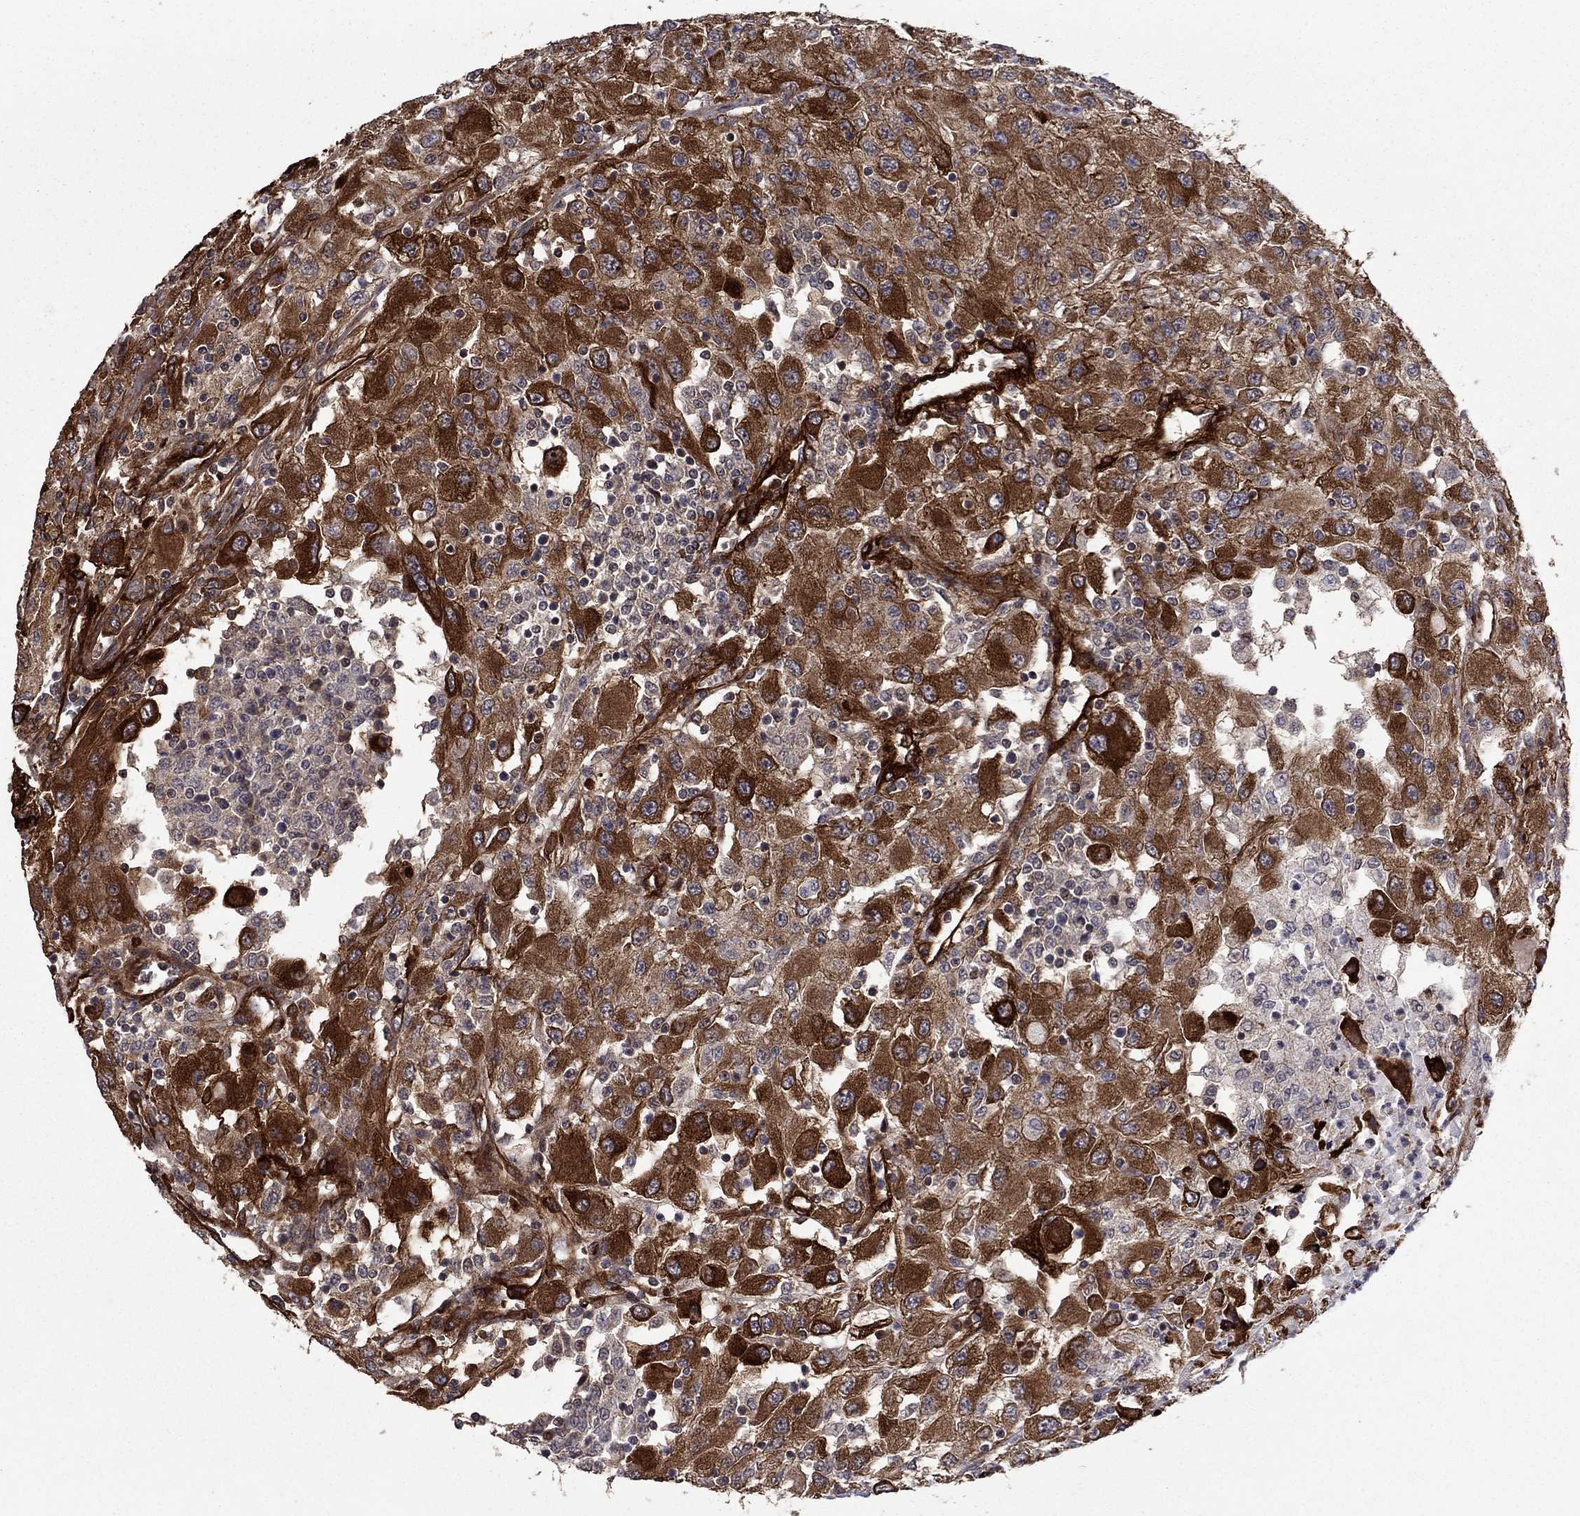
{"staining": {"intensity": "strong", "quantity": ">75%", "location": "cytoplasmic/membranous"}, "tissue": "renal cancer", "cell_type": "Tumor cells", "image_type": "cancer", "snomed": [{"axis": "morphology", "description": "Adenocarcinoma, NOS"}, {"axis": "topography", "description": "Kidney"}], "caption": "Human adenocarcinoma (renal) stained with a protein marker shows strong staining in tumor cells.", "gene": "COL18A1", "patient": {"sex": "female", "age": 67}}